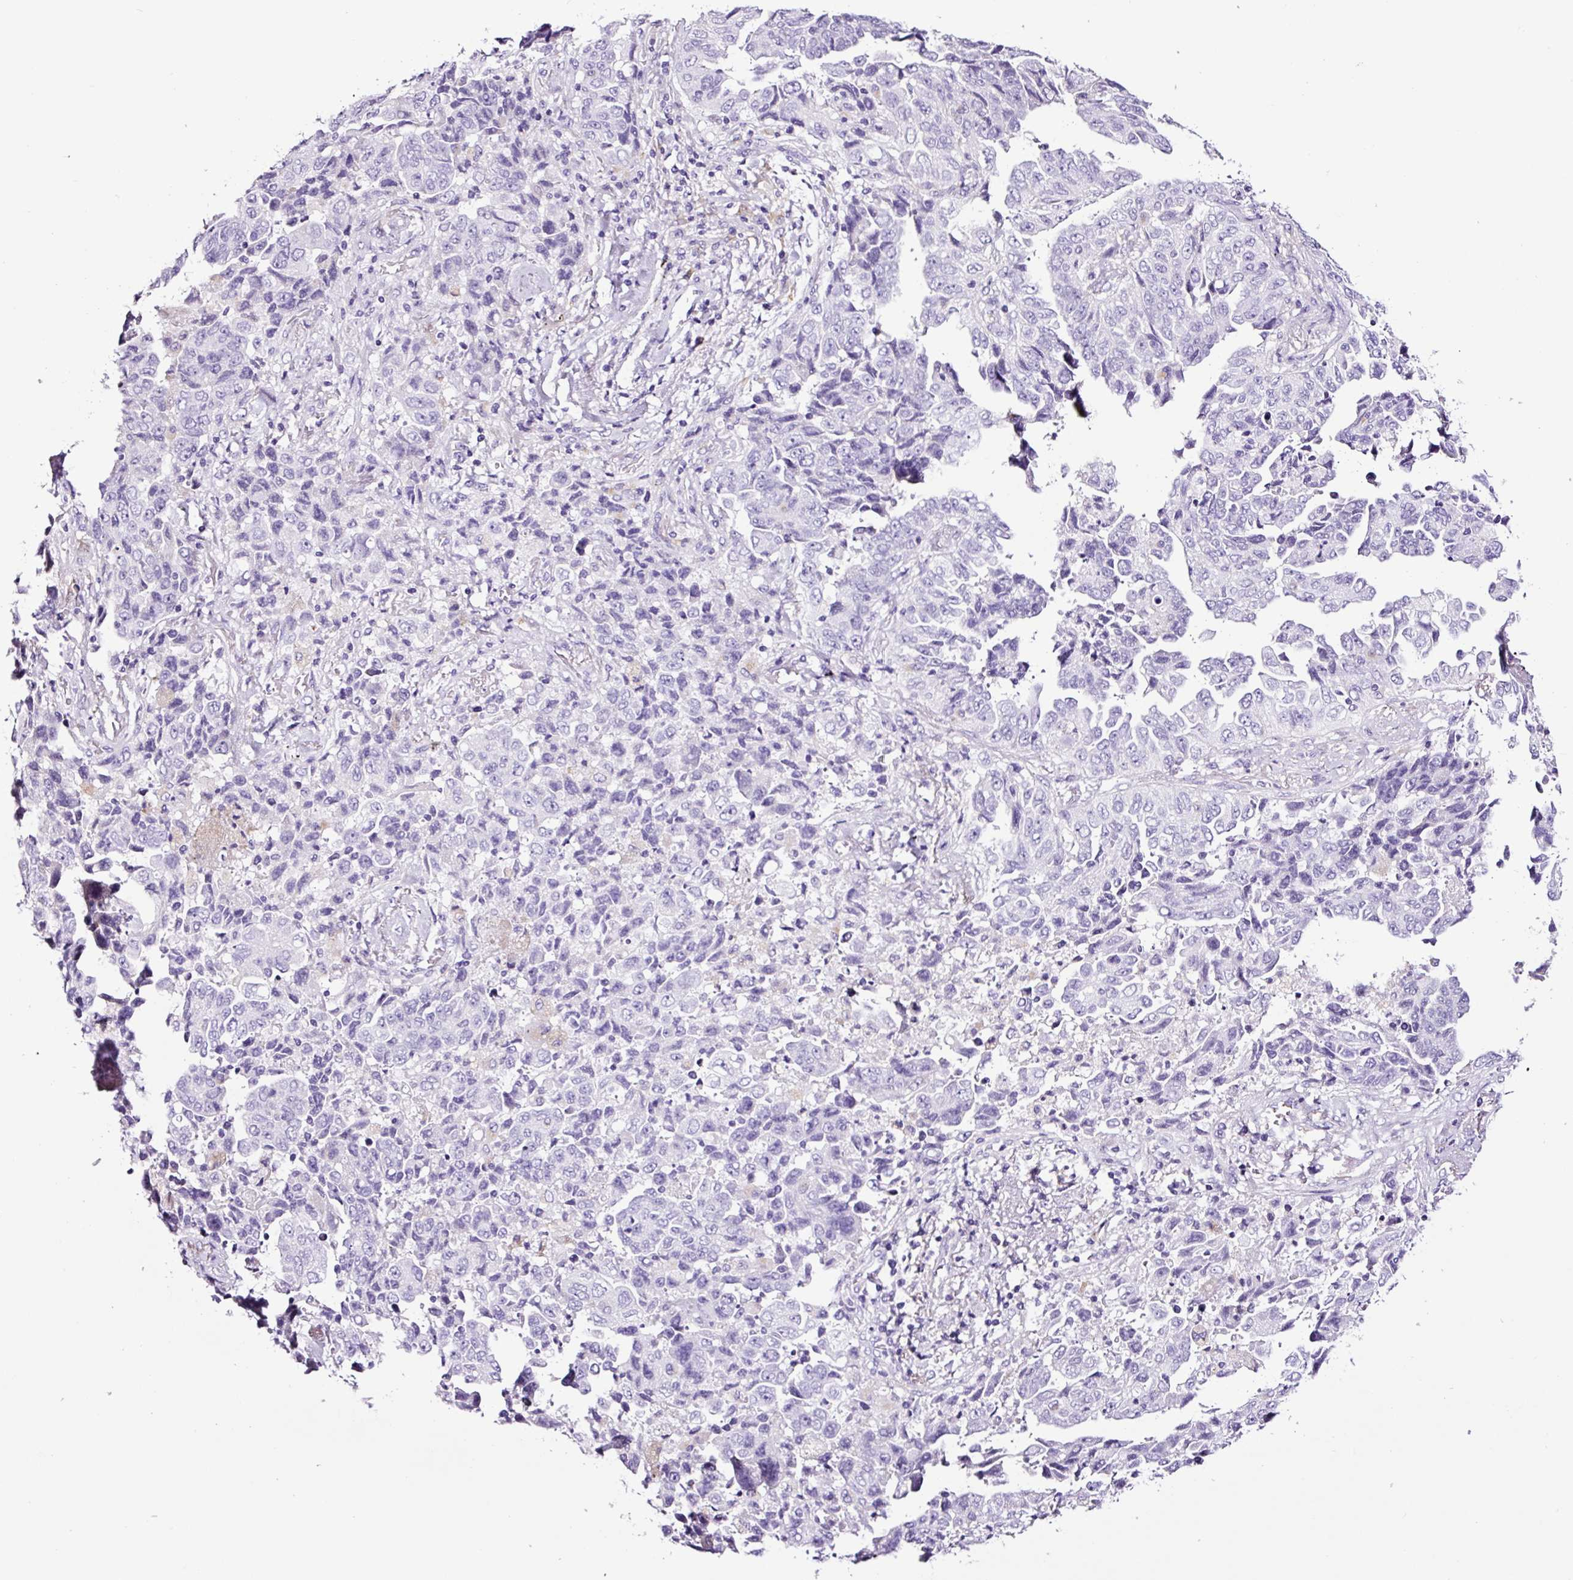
{"staining": {"intensity": "negative", "quantity": "none", "location": "none"}, "tissue": "lung cancer", "cell_type": "Tumor cells", "image_type": "cancer", "snomed": [{"axis": "morphology", "description": "Adenocarcinoma, NOS"}, {"axis": "topography", "description": "Lung"}], "caption": "High power microscopy photomicrograph of an immunohistochemistry photomicrograph of lung cancer (adenocarcinoma), revealing no significant staining in tumor cells. (DAB (3,3'-diaminobenzidine) IHC, high magnification).", "gene": "FBXL7", "patient": {"sex": "female", "age": 51}}